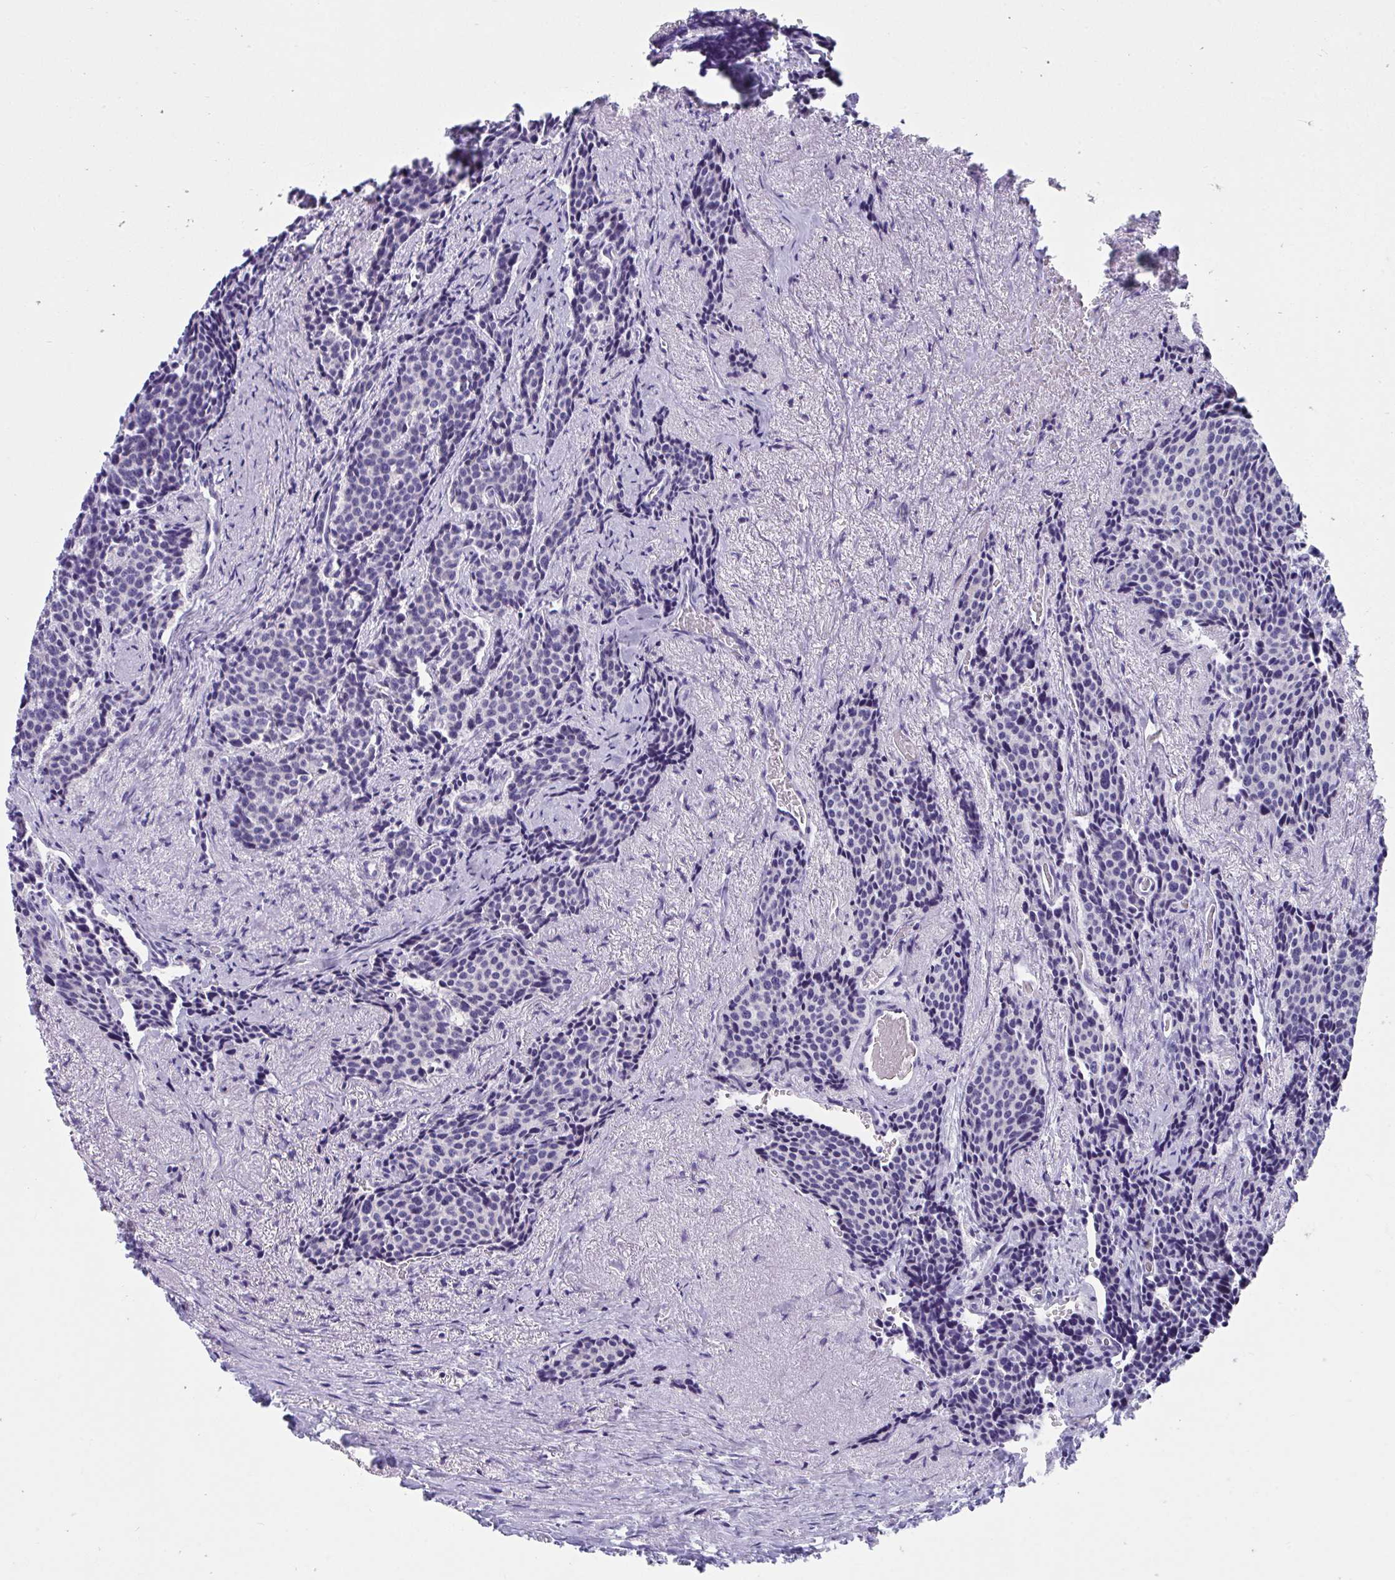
{"staining": {"intensity": "negative", "quantity": "none", "location": "none"}, "tissue": "carcinoid", "cell_type": "Tumor cells", "image_type": "cancer", "snomed": [{"axis": "morphology", "description": "Carcinoid, malignant, NOS"}, {"axis": "topography", "description": "Small intestine"}], "caption": "Immunohistochemistry (IHC) of carcinoid exhibits no staining in tumor cells. Nuclei are stained in blue.", "gene": "TTC30B", "patient": {"sex": "male", "age": 73}}